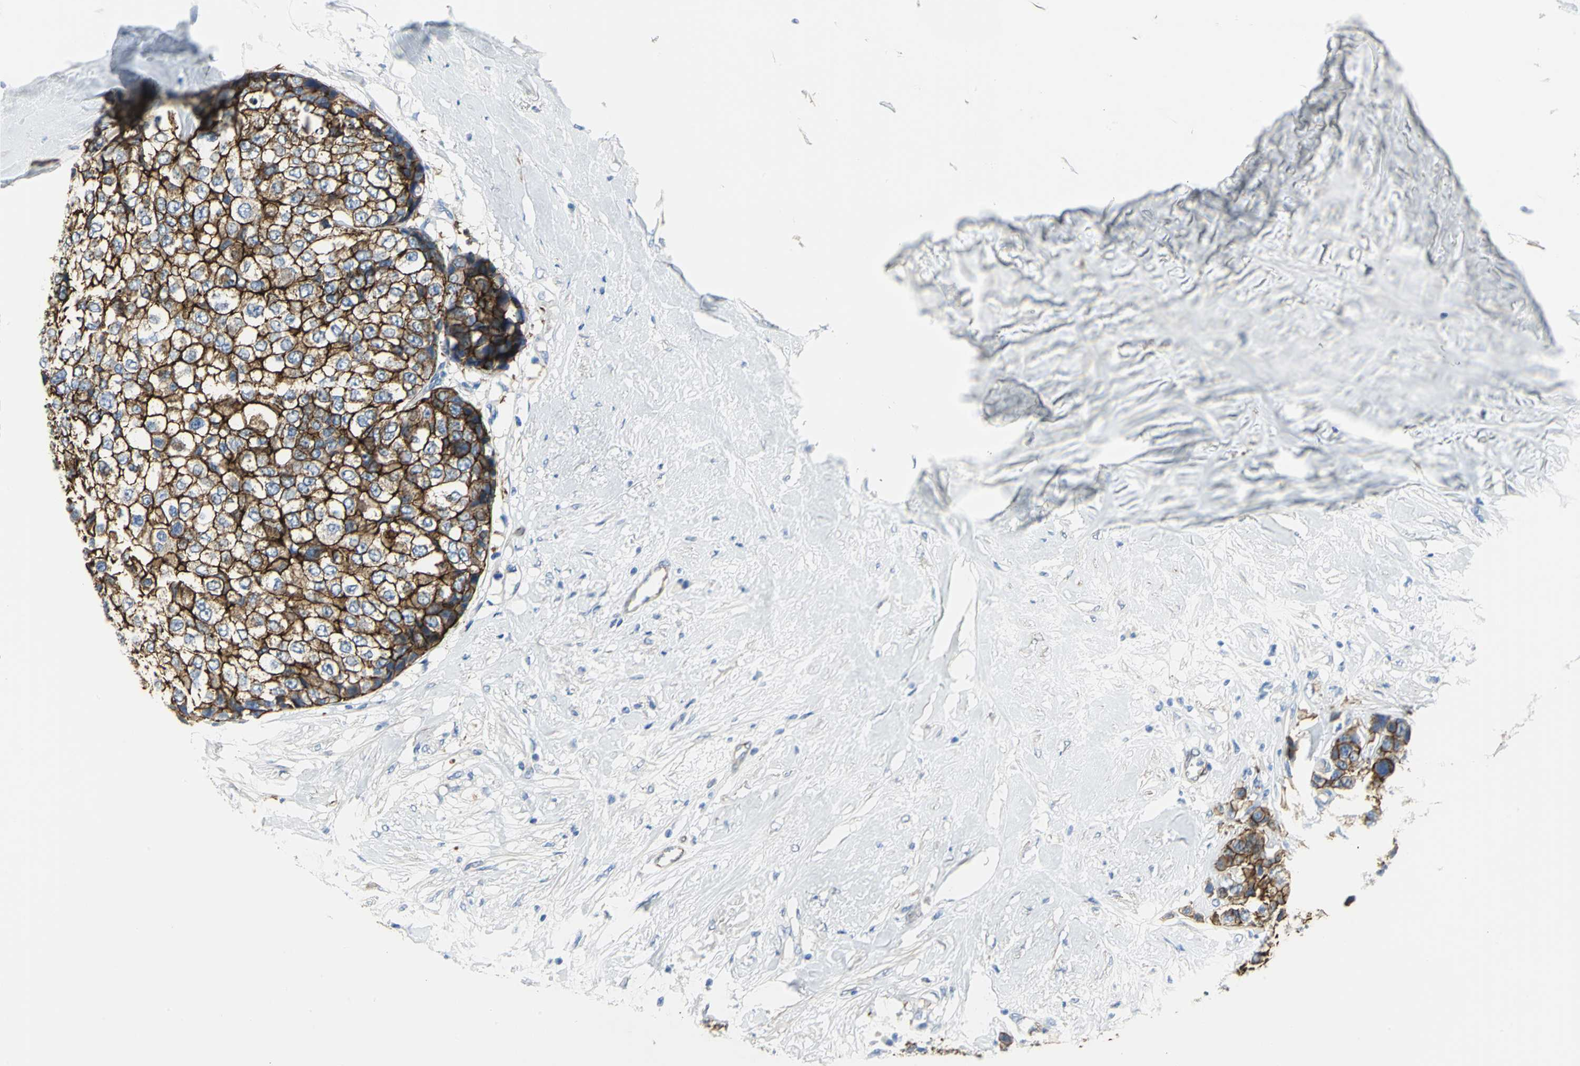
{"staining": {"intensity": "strong", "quantity": ">75%", "location": "cytoplasmic/membranous"}, "tissue": "breast cancer", "cell_type": "Tumor cells", "image_type": "cancer", "snomed": [{"axis": "morphology", "description": "Duct carcinoma"}, {"axis": "topography", "description": "Breast"}], "caption": "Immunohistochemical staining of human intraductal carcinoma (breast) reveals strong cytoplasmic/membranous protein positivity in about >75% of tumor cells.", "gene": "FLNB", "patient": {"sex": "female", "age": 51}}